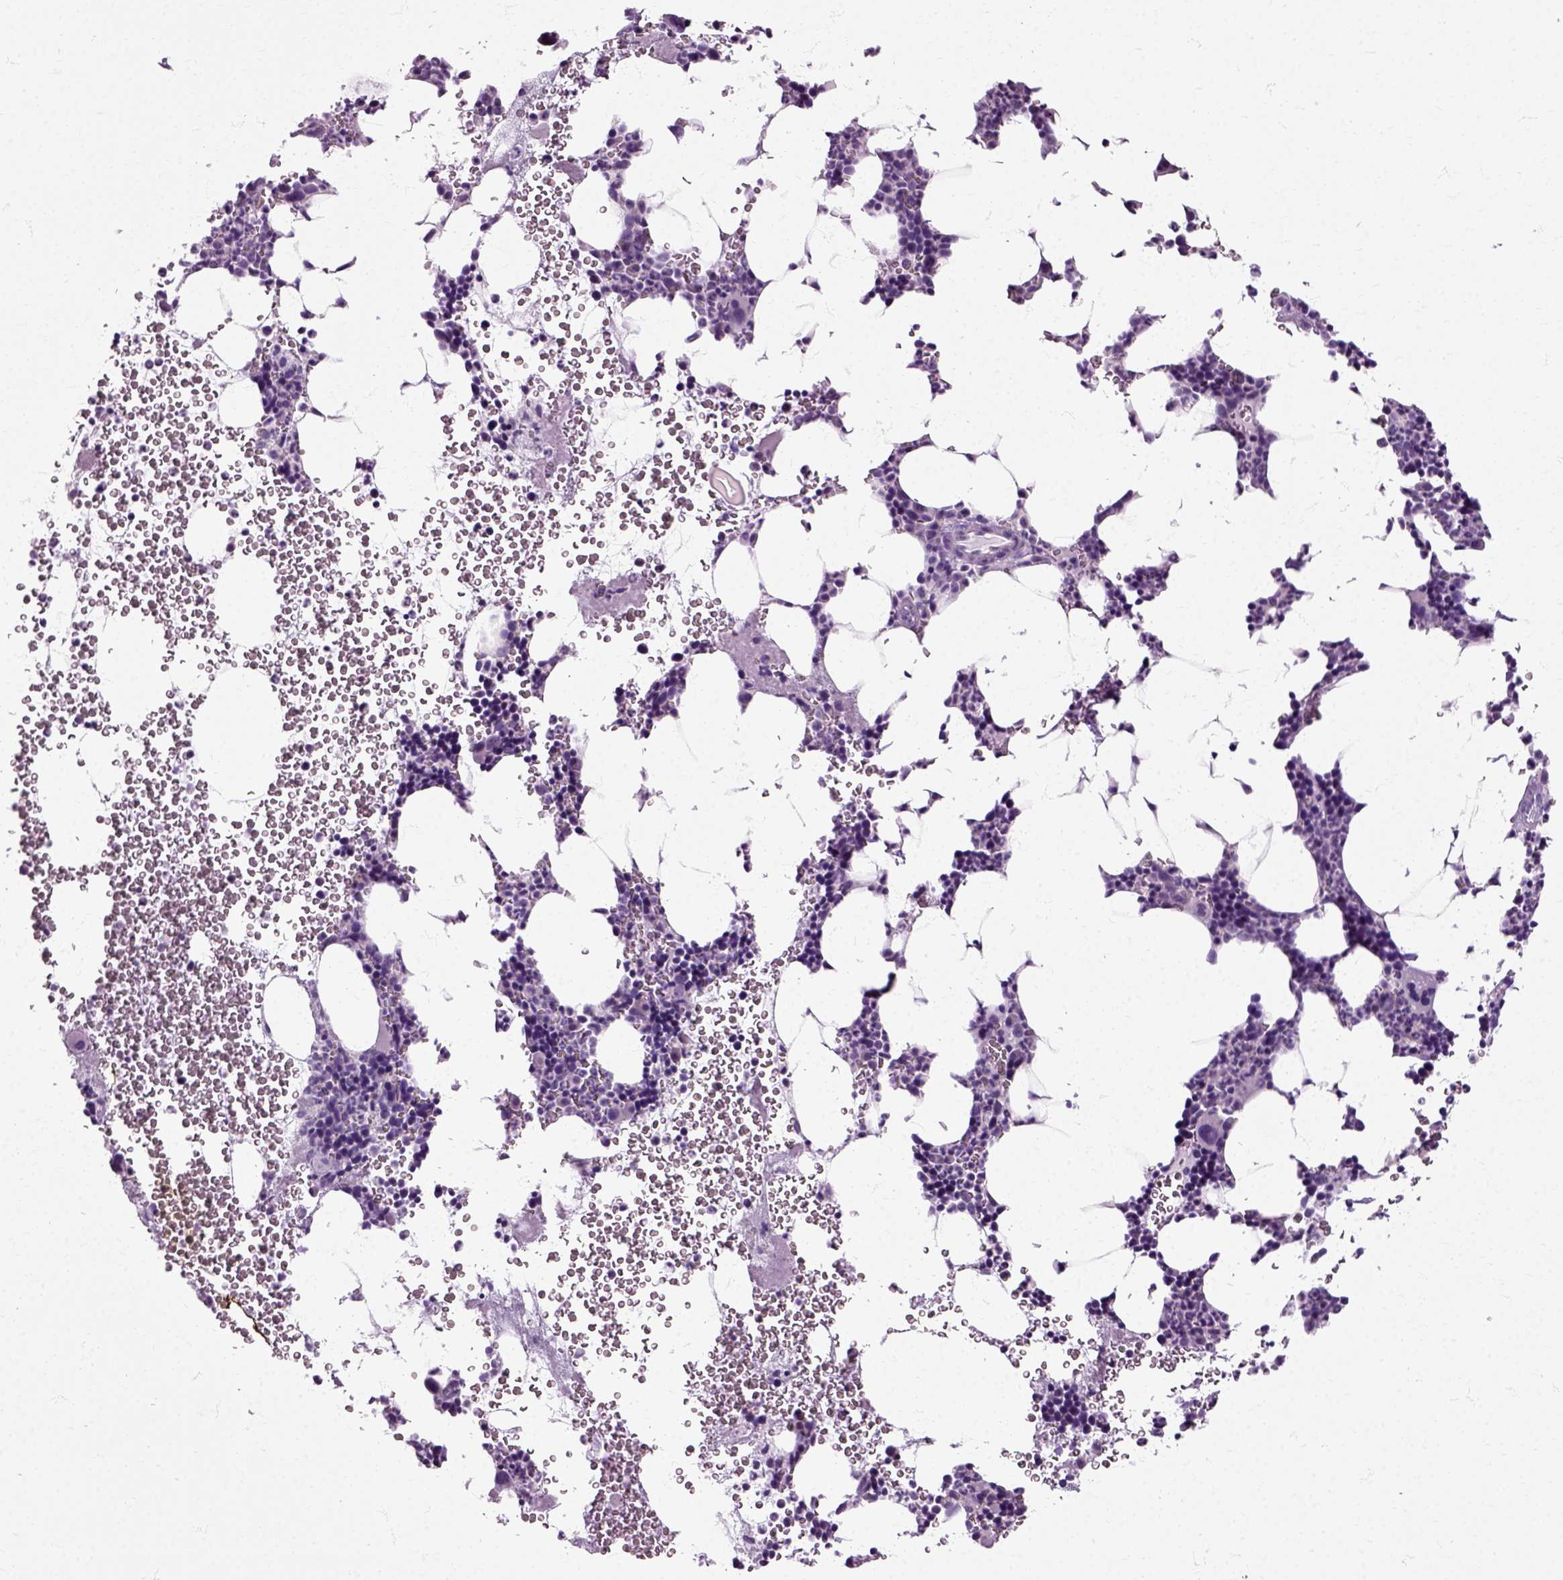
{"staining": {"intensity": "negative", "quantity": "none", "location": "none"}, "tissue": "bone marrow", "cell_type": "Hematopoietic cells", "image_type": "normal", "snomed": [{"axis": "morphology", "description": "Normal tissue, NOS"}, {"axis": "topography", "description": "Bone marrow"}], "caption": "Protein analysis of normal bone marrow demonstrates no significant expression in hematopoietic cells. Nuclei are stained in blue.", "gene": "HSPA2", "patient": {"sex": "male", "age": 44}}